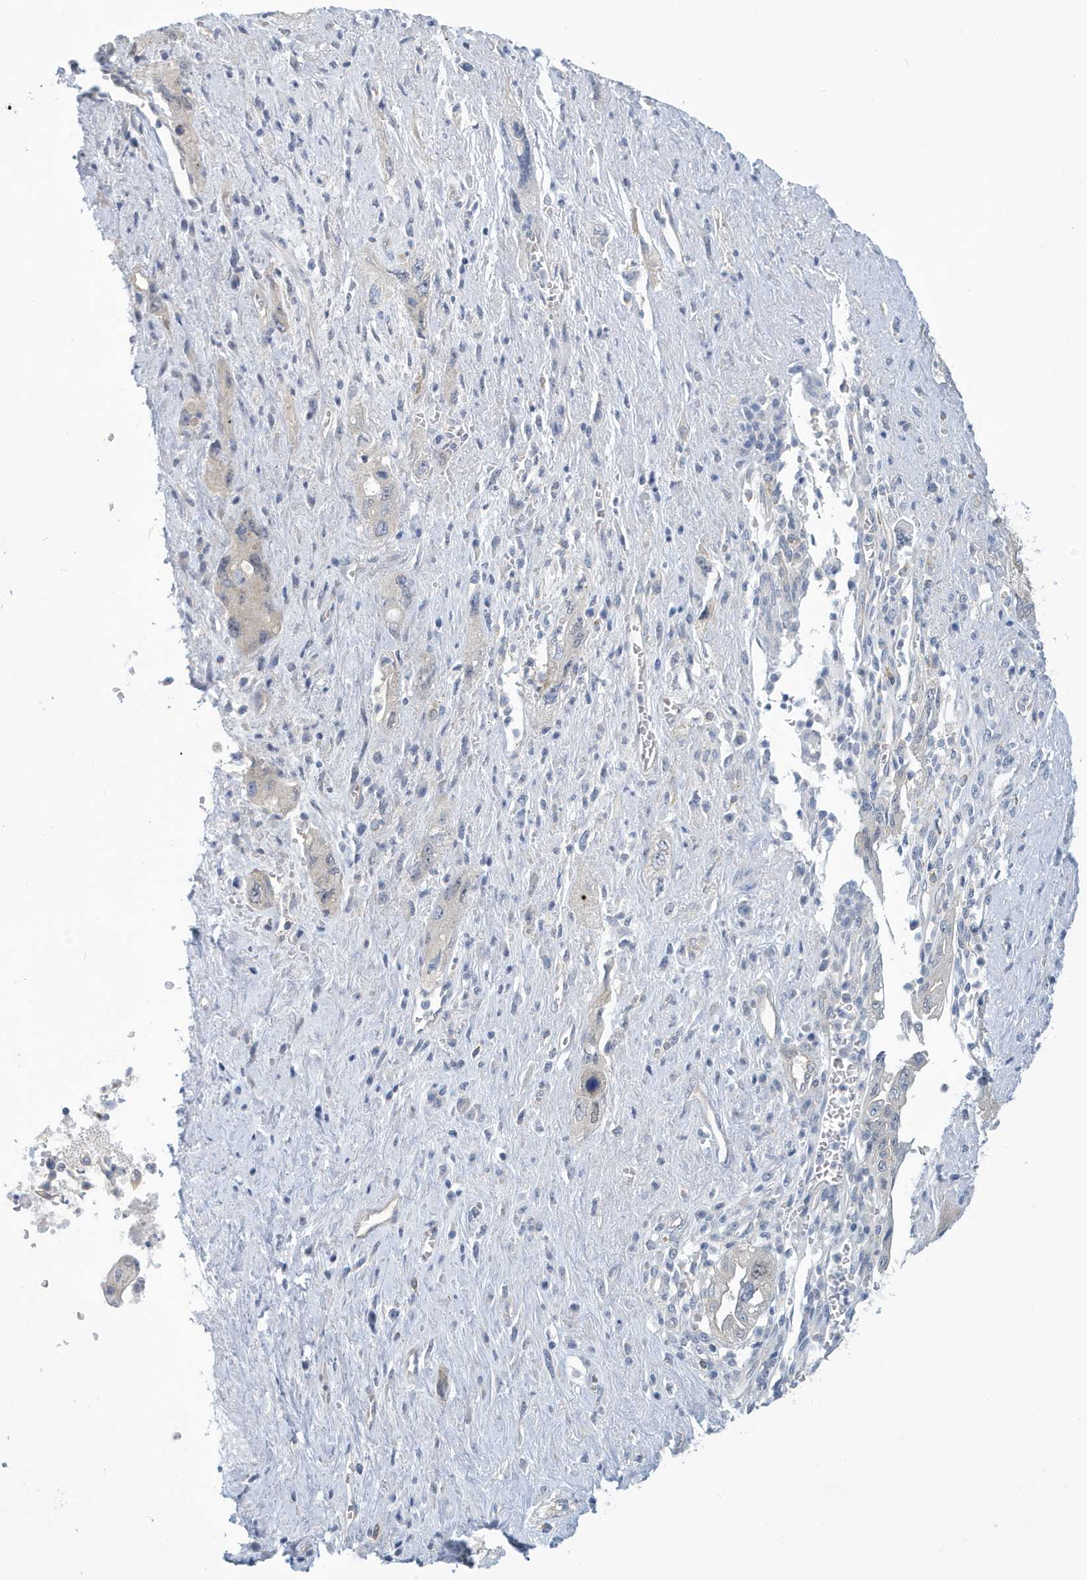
{"staining": {"intensity": "negative", "quantity": "none", "location": "none"}, "tissue": "pancreatic cancer", "cell_type": "Tumor cells", "image_type": "cancer", "snomed": [{"axis": "morphology", "description": "Adenocarcinoma, NOS"}, {"axis": "topography", "description": "Pancreas"}], "caption": "Histopathology image shows no protein expression in tumor cells of pancreatic cancer (adenocarcinoma) tissue.", "gene": "VTA1", "patient": {"sex": "female", "age": 73}}